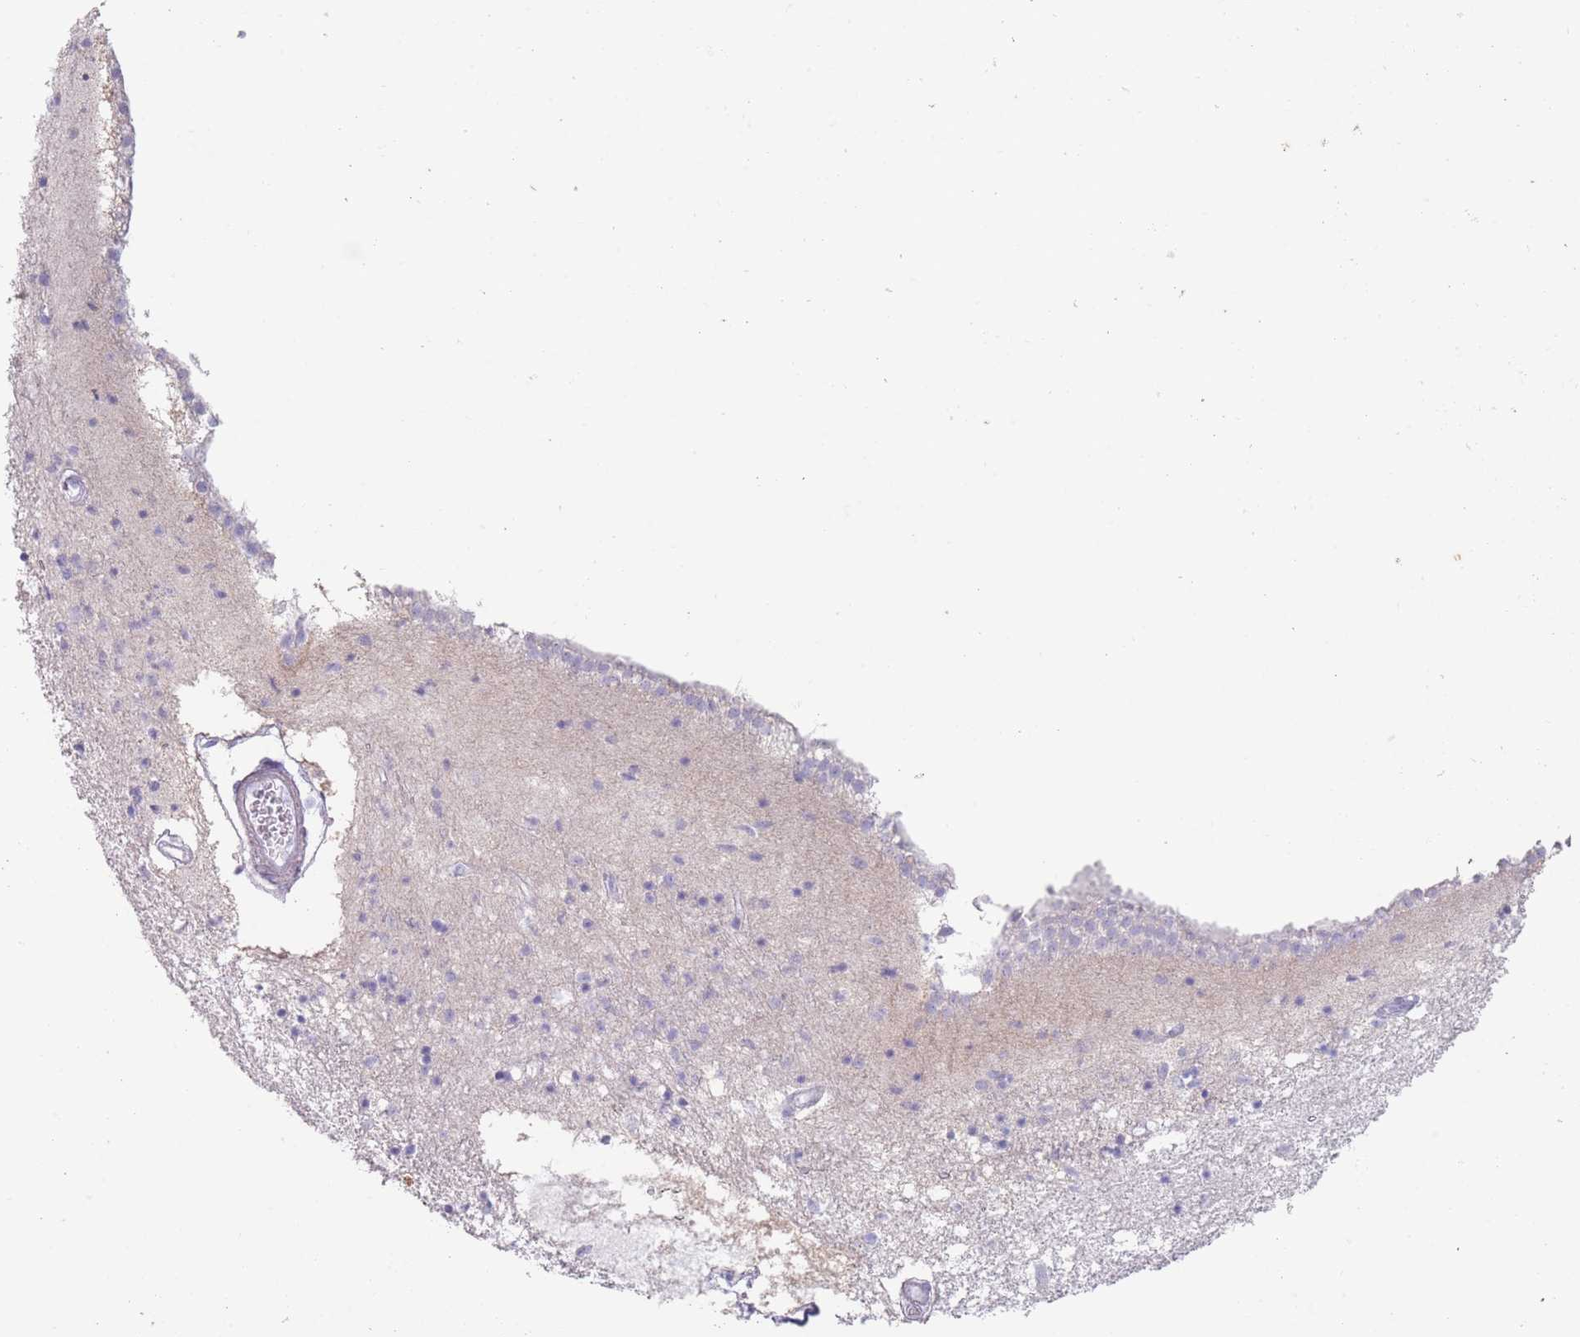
{"staining": {"intensity": "negative", "quantity": "none", "location": "none"}, "tissue": "caudate", "cell_type": "Glial cells", "image_type": "normal", "snomed": [{"axis": "morphology", "description": "Normal tissue, NOS"}, {"axis": "topography", "description": "Lateral ventricle wall"}], "caption": "Immunohistochemistry of unremarkable human caudate demonstrates no expression in glial cells. Nuclei are stained in blue.", "gene": "RHBG", "patient": {"sex": "male", "age": 70}}